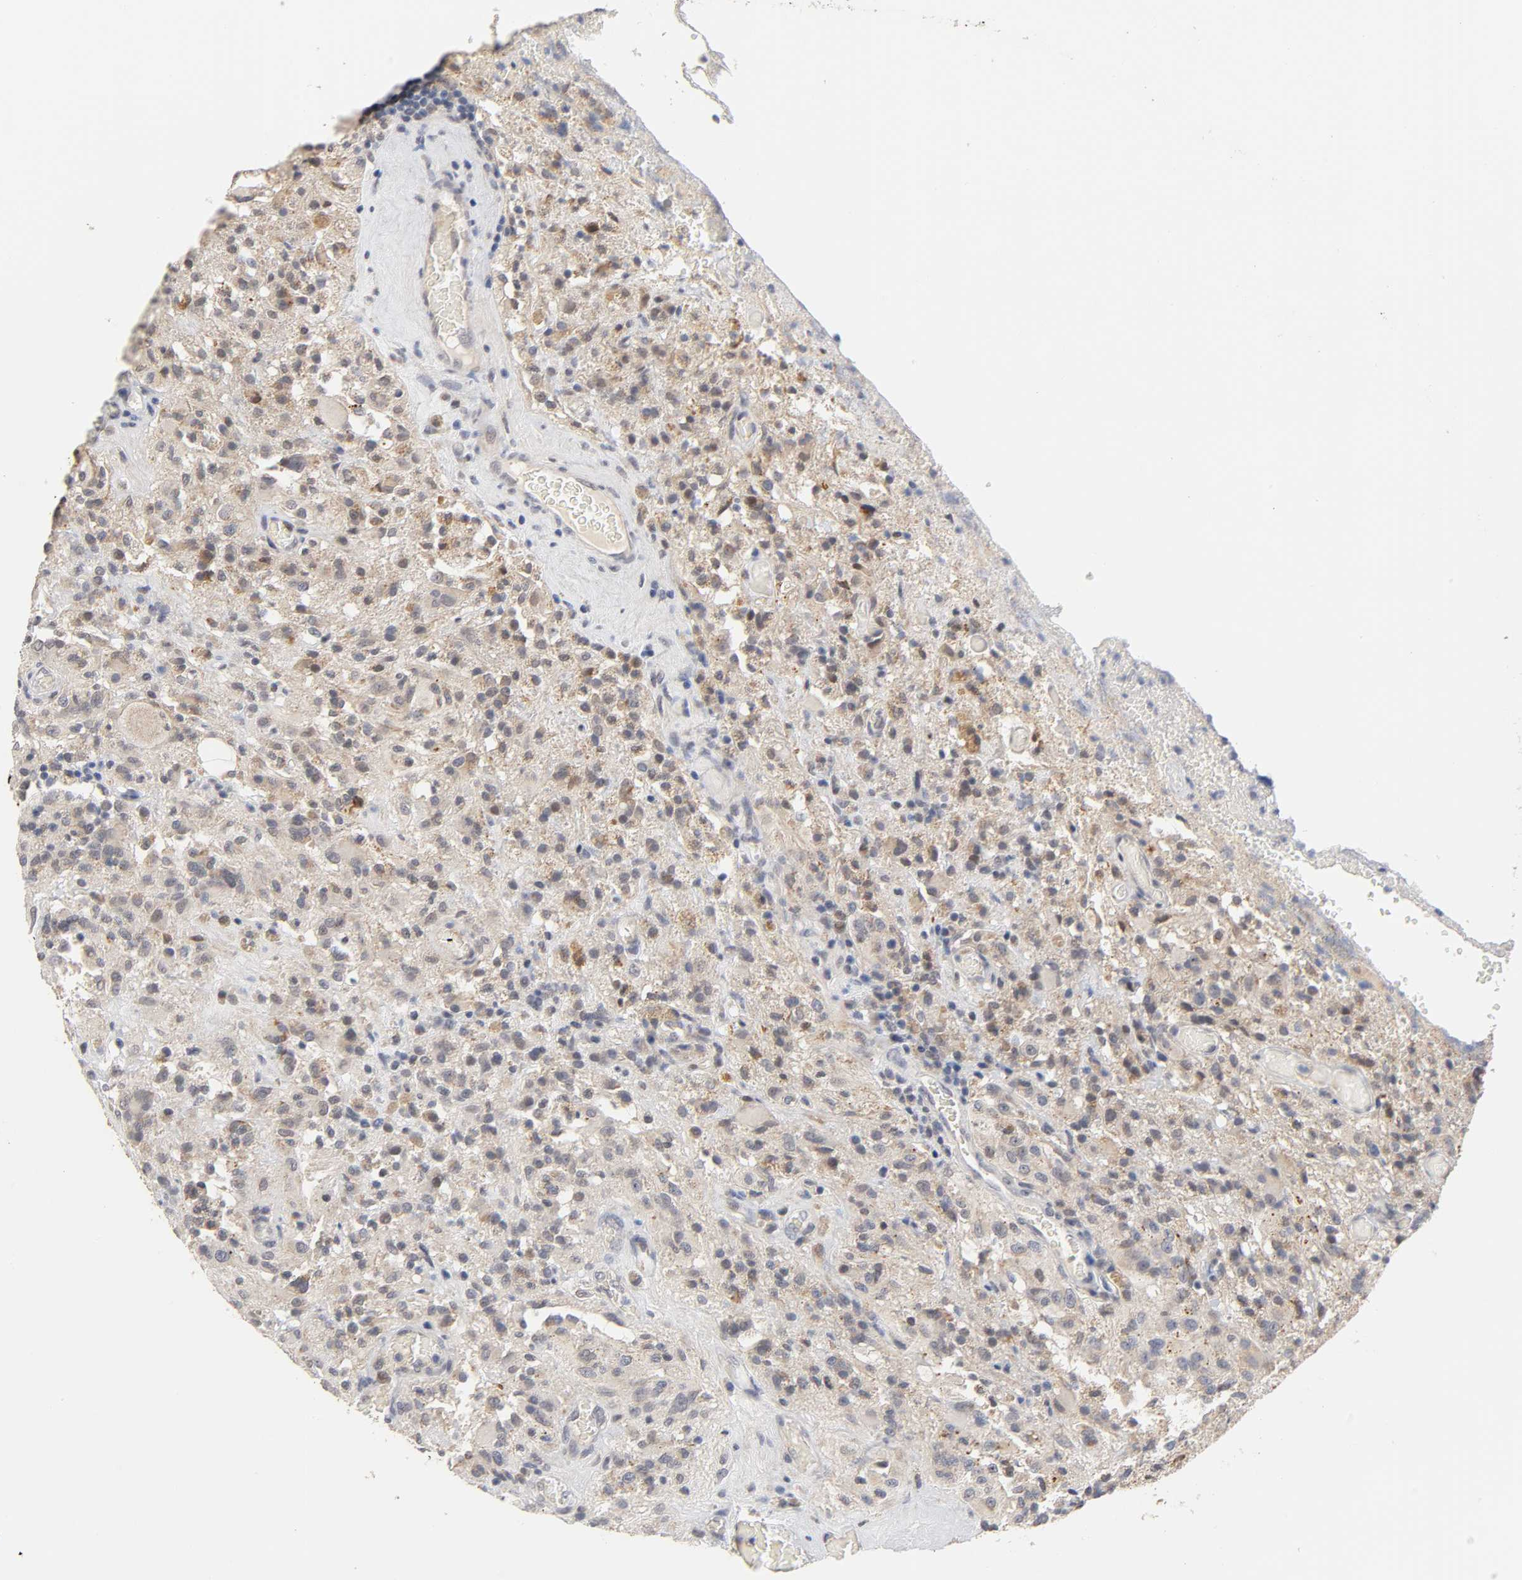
{"staining": {"intensity": "moderate", "quantity": ">75%", "location": "cytoplasmic/membranous,nuclear"}, "tissue": "glioma", "cell_type": "Tumor cells", "image_type": "cancer", "snomed": [{"axis": "morphology", "description": "Normal tissue, NOS"}, {"axis": "morphology", "description": "Glioma, malignant, High grade"}, {"axis": "topography", "description": "Cerebral cortex"}], "caption": "Glioma stained with DAB IHC exhibits medium levels of moderate cytoplasmic/membranous and nuclear expression in approximately >75% of tumor cells.", "gene": "GSTZ1", "patient": {"sex": "male", "age": 56}}